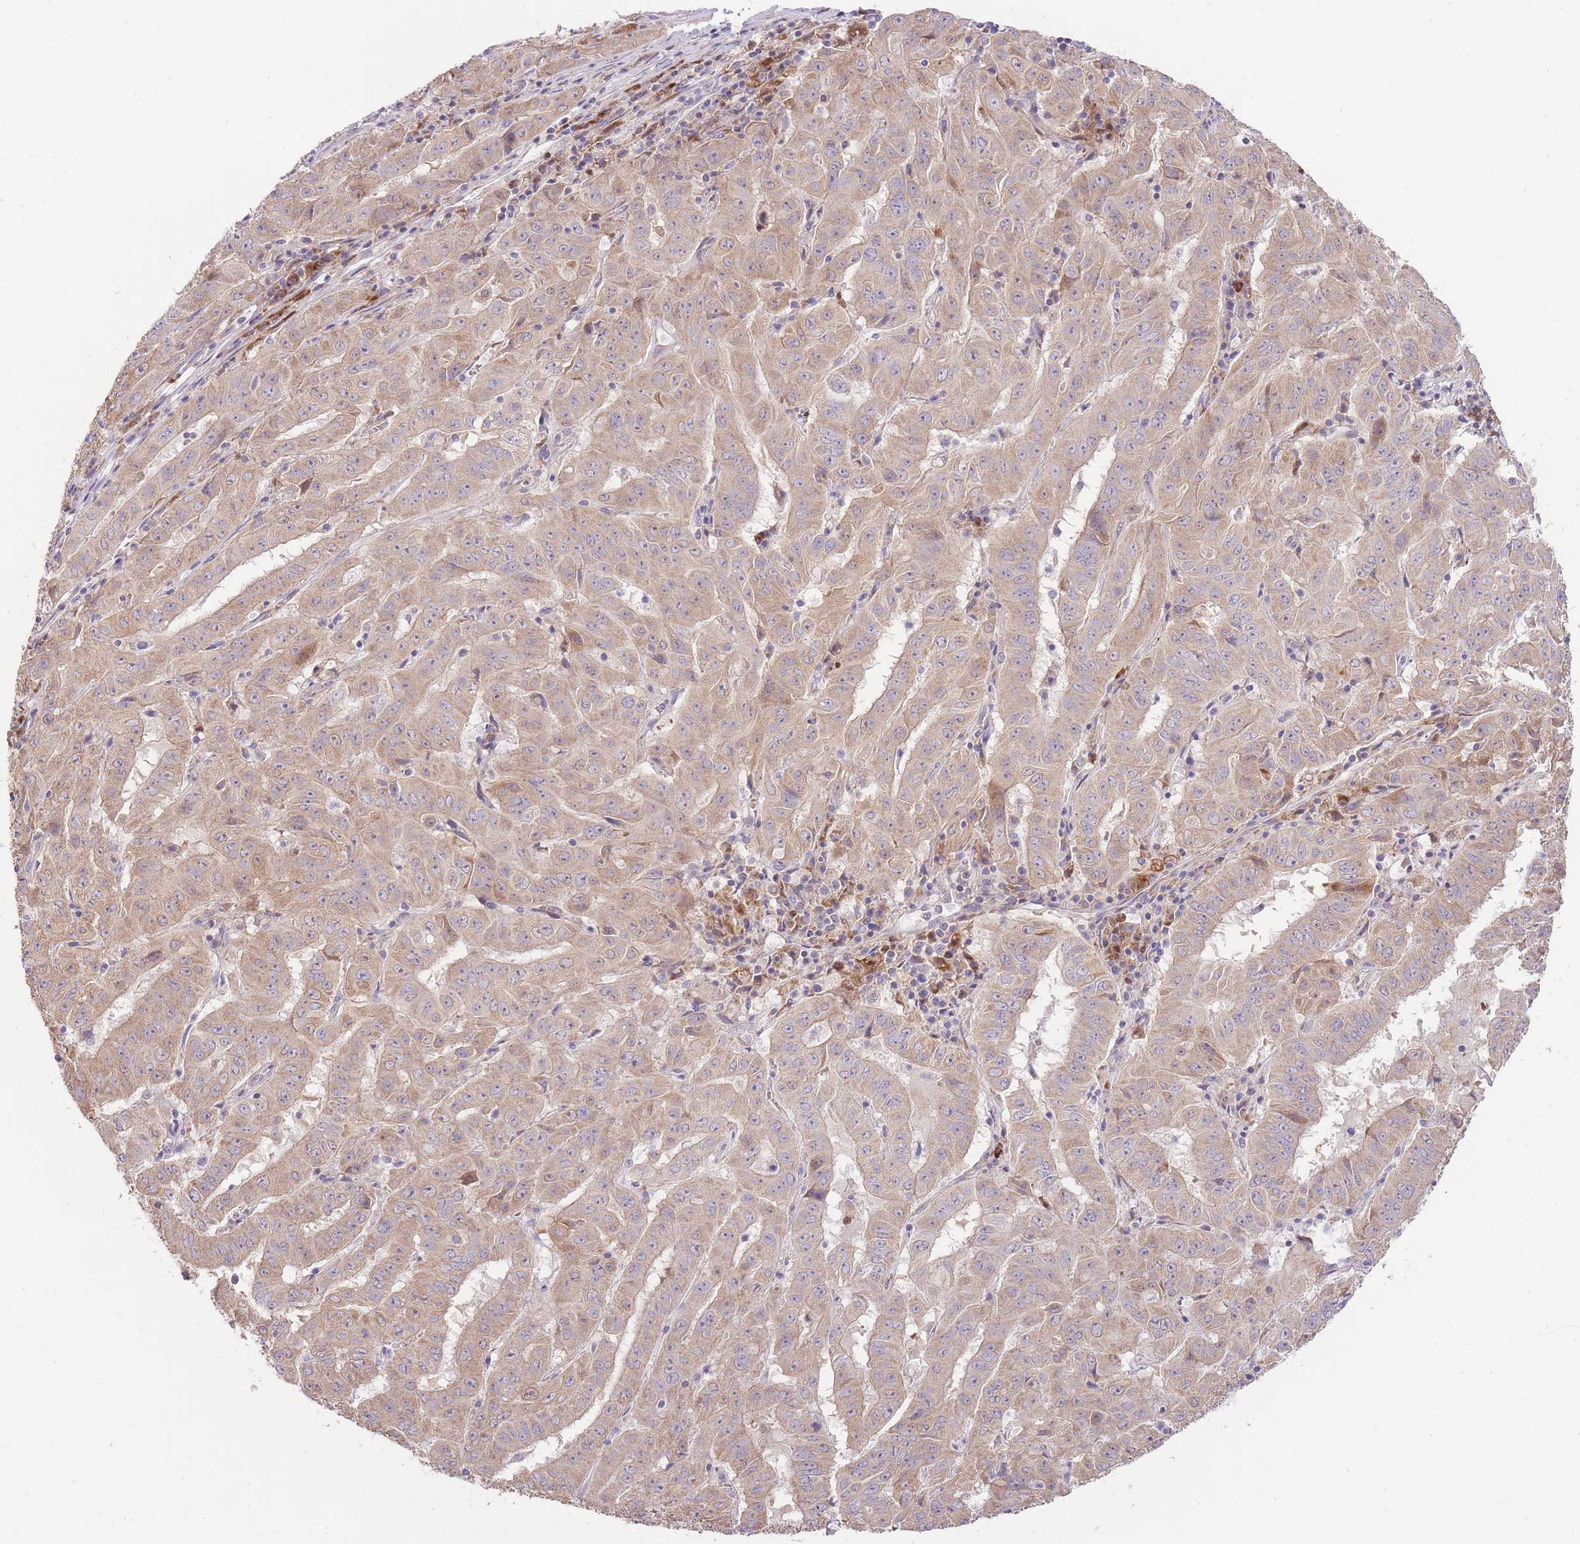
{"staining": {"intensity": "moderate", "quantity": "25%-75%", "location": "cytoplasmic/membranous"}, "tissue": "pancreatic cancer", "cell_type": "Tumor cells", "image_type": "cancer", "snomed": [{"axis": "morphology", "description": "Adenocarcinoma, NOS"}, {"axis": "topography", "description": "Pancreas"}], "caption": "A brown stain shows moderate cytoplasmic/membranous staining of a protein in human pancreatic cancer tumor cells.", "gene": "BOLA2B", "patient": {"sex": "male", "age": 63}}